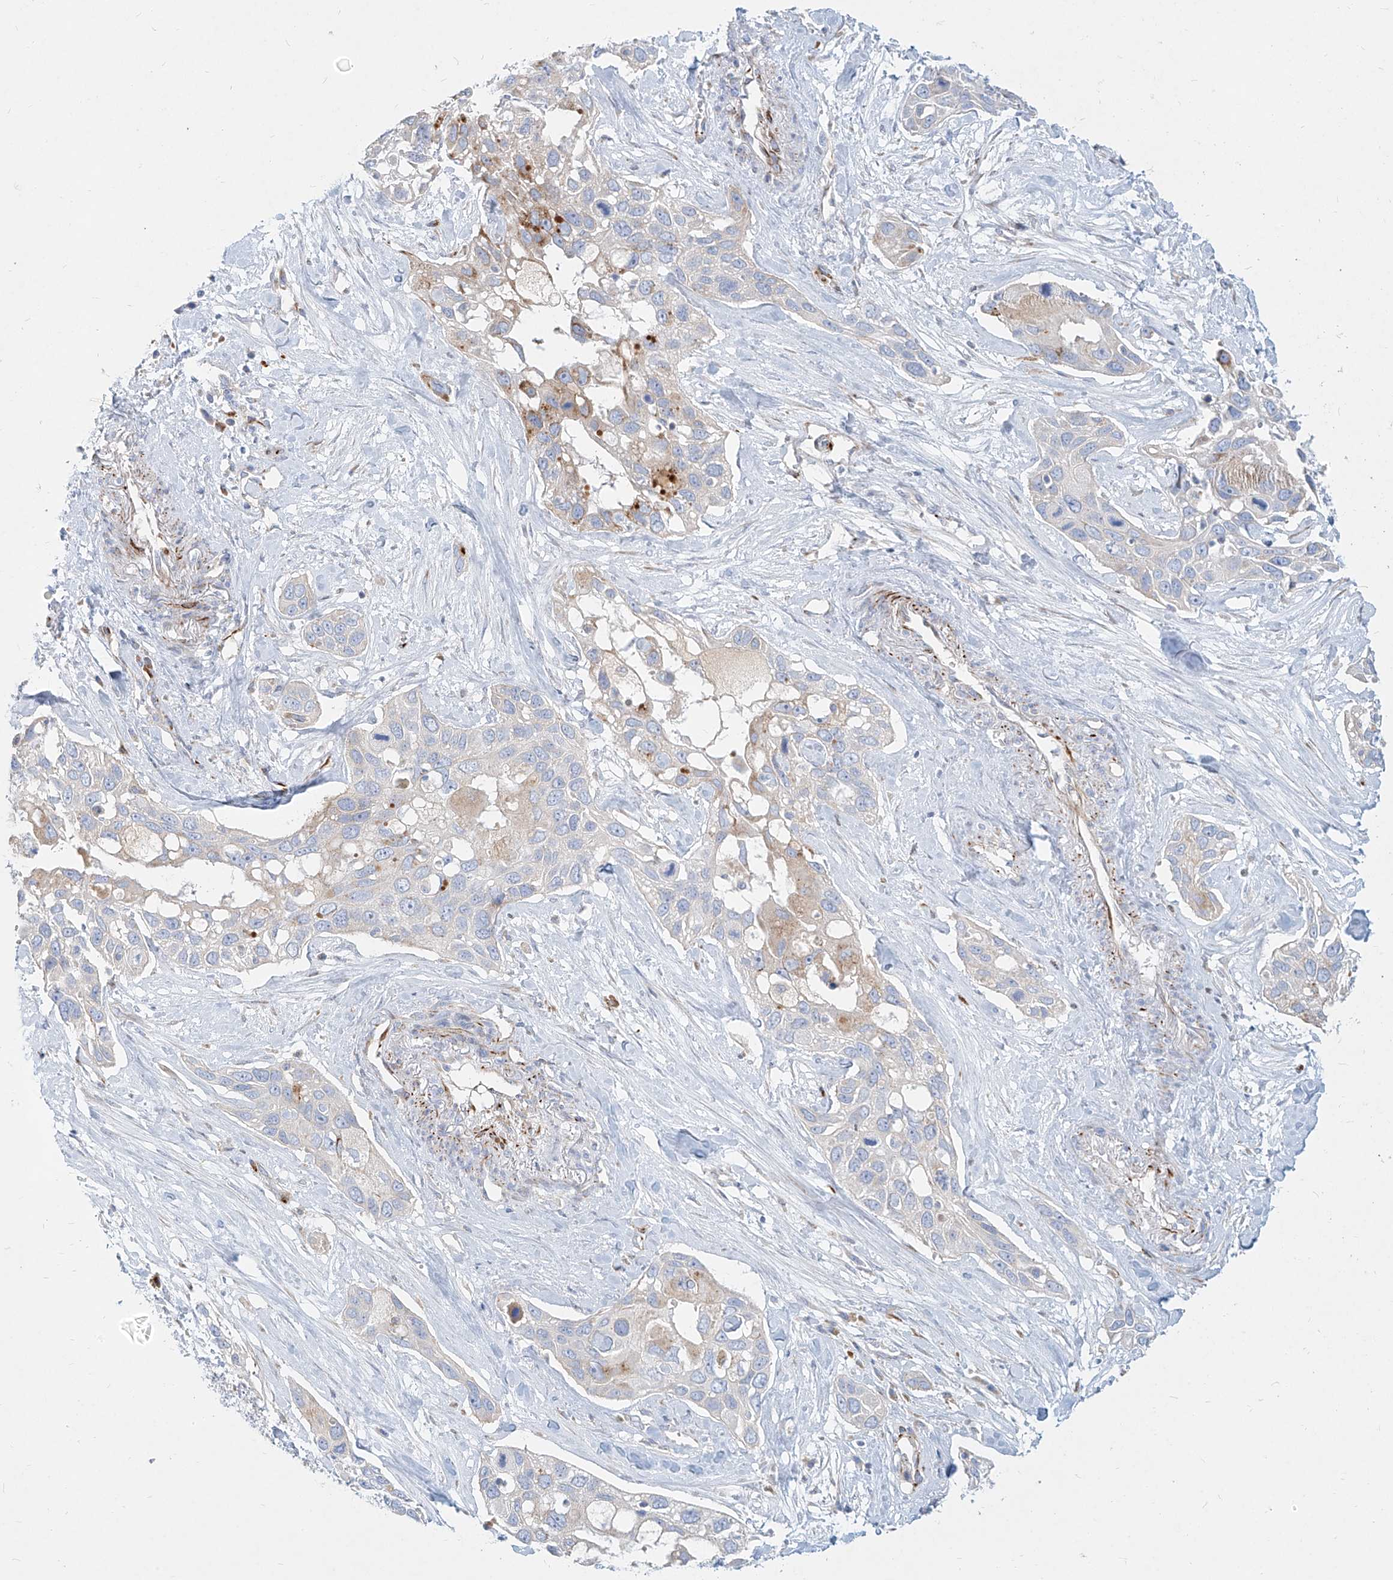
{"staining": {"intensity": "weak", "quantity": "<25%", "location": "cytoplasmic/membranous"}, "tissue": "pancreatic cancer", "cell_type": "Tumor cells", "image_type": "cancer", "snomed": [{"axis": "morphology", "description": "Adenocarcinoma, NOS"}, {"axis": "topography", "description": "Pancreas"}], "caption": "DAB immunohistochemical staining of pancreatic cancer reveals no significant staining in tumor cells.", "gene": "MTX2", "patient": {"sex": "female", "age": 60}}